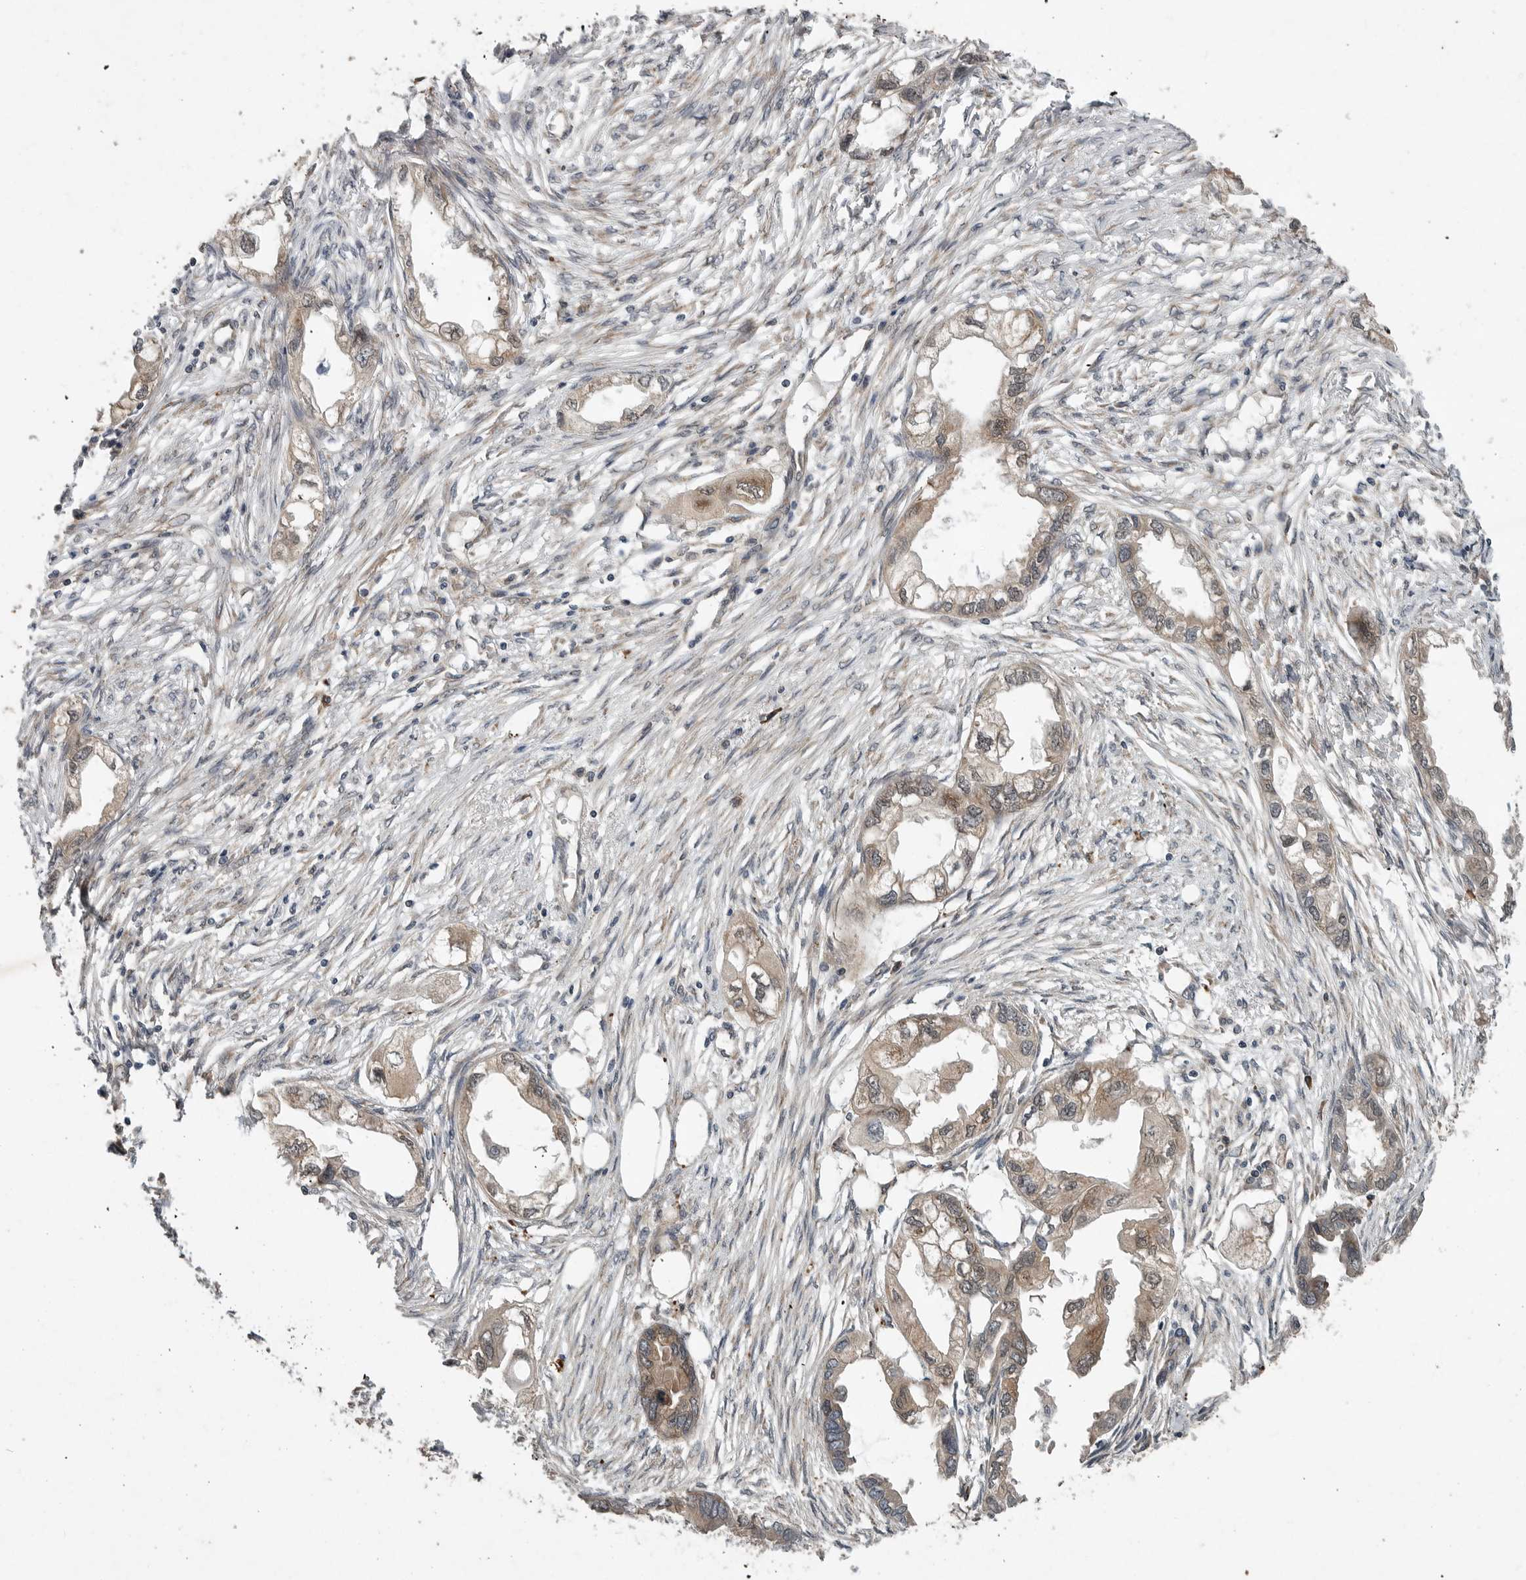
{"staining": {"intensity": "weak", "quantity": "25%-75%", "location": "cytoplasmic/membranous"}, "tissue": "endometrial cancer", "cell_type": "Tumor cells", "image_type": "cancer", "snomed": [{"axis": "morphology", "description": "Adenocarcinoma, NOS"}, {"axis": "morphology", "description": "Adenocarcinoma, metastatic, NOS"}, {"axis": "topography", "description": "Adipose tissue"}, {"axis": "topography", "description": "Endometrium"}], "caption": "Immunohistochemistry (IHC) image of neoplastic tissue: adenocarcinoma (endometrial) stained using immunohistochemistry (IHC) shows low levels of weak protein expression localized specifically in the cytoplasmic/membranous of tumor cells, appearing as a cytoplasmic/membranous brown color.", "gene": "OSBPL9", "patient": {"sex": "female", "age": 67}}